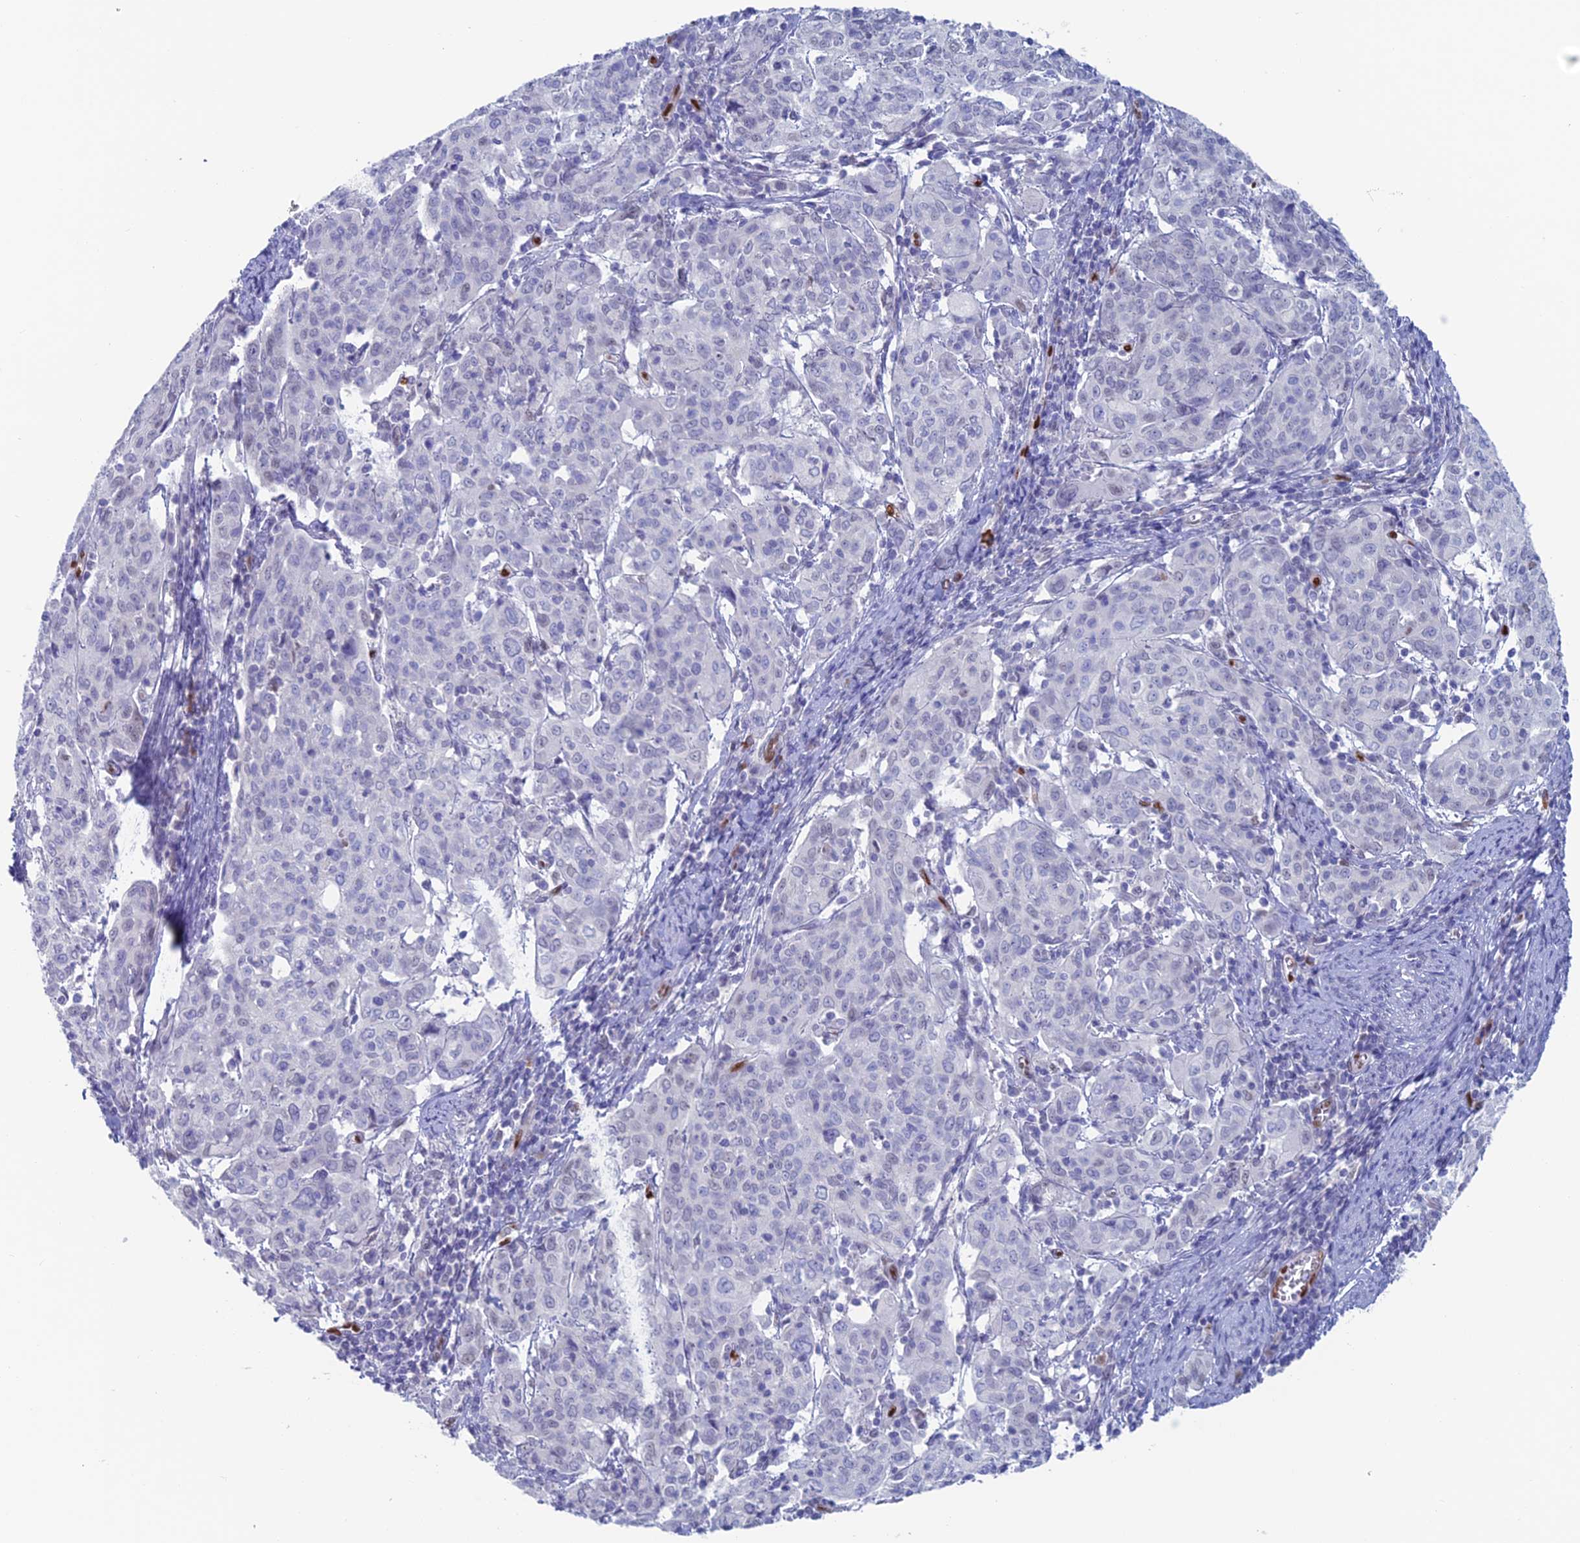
{"staining": {"intensity": "negative", "quantity": "none", "location": "none"}, "tissue": "cervical cancer", "cell_type": "Tumor cells", "image_type": "cancer", "snomed": [{"axis": "morphology", "description": "Squamous cell carcinoma, NOS"}, {"axis": "topography", "description": "Cervix"}], "caption": "Cervical cancer stained for a protein using immunohistochemistry (IHC) shows no positivity tumor cells.", "gene": "NOL4L", "patient": {"sex": "female", "age": 67}}